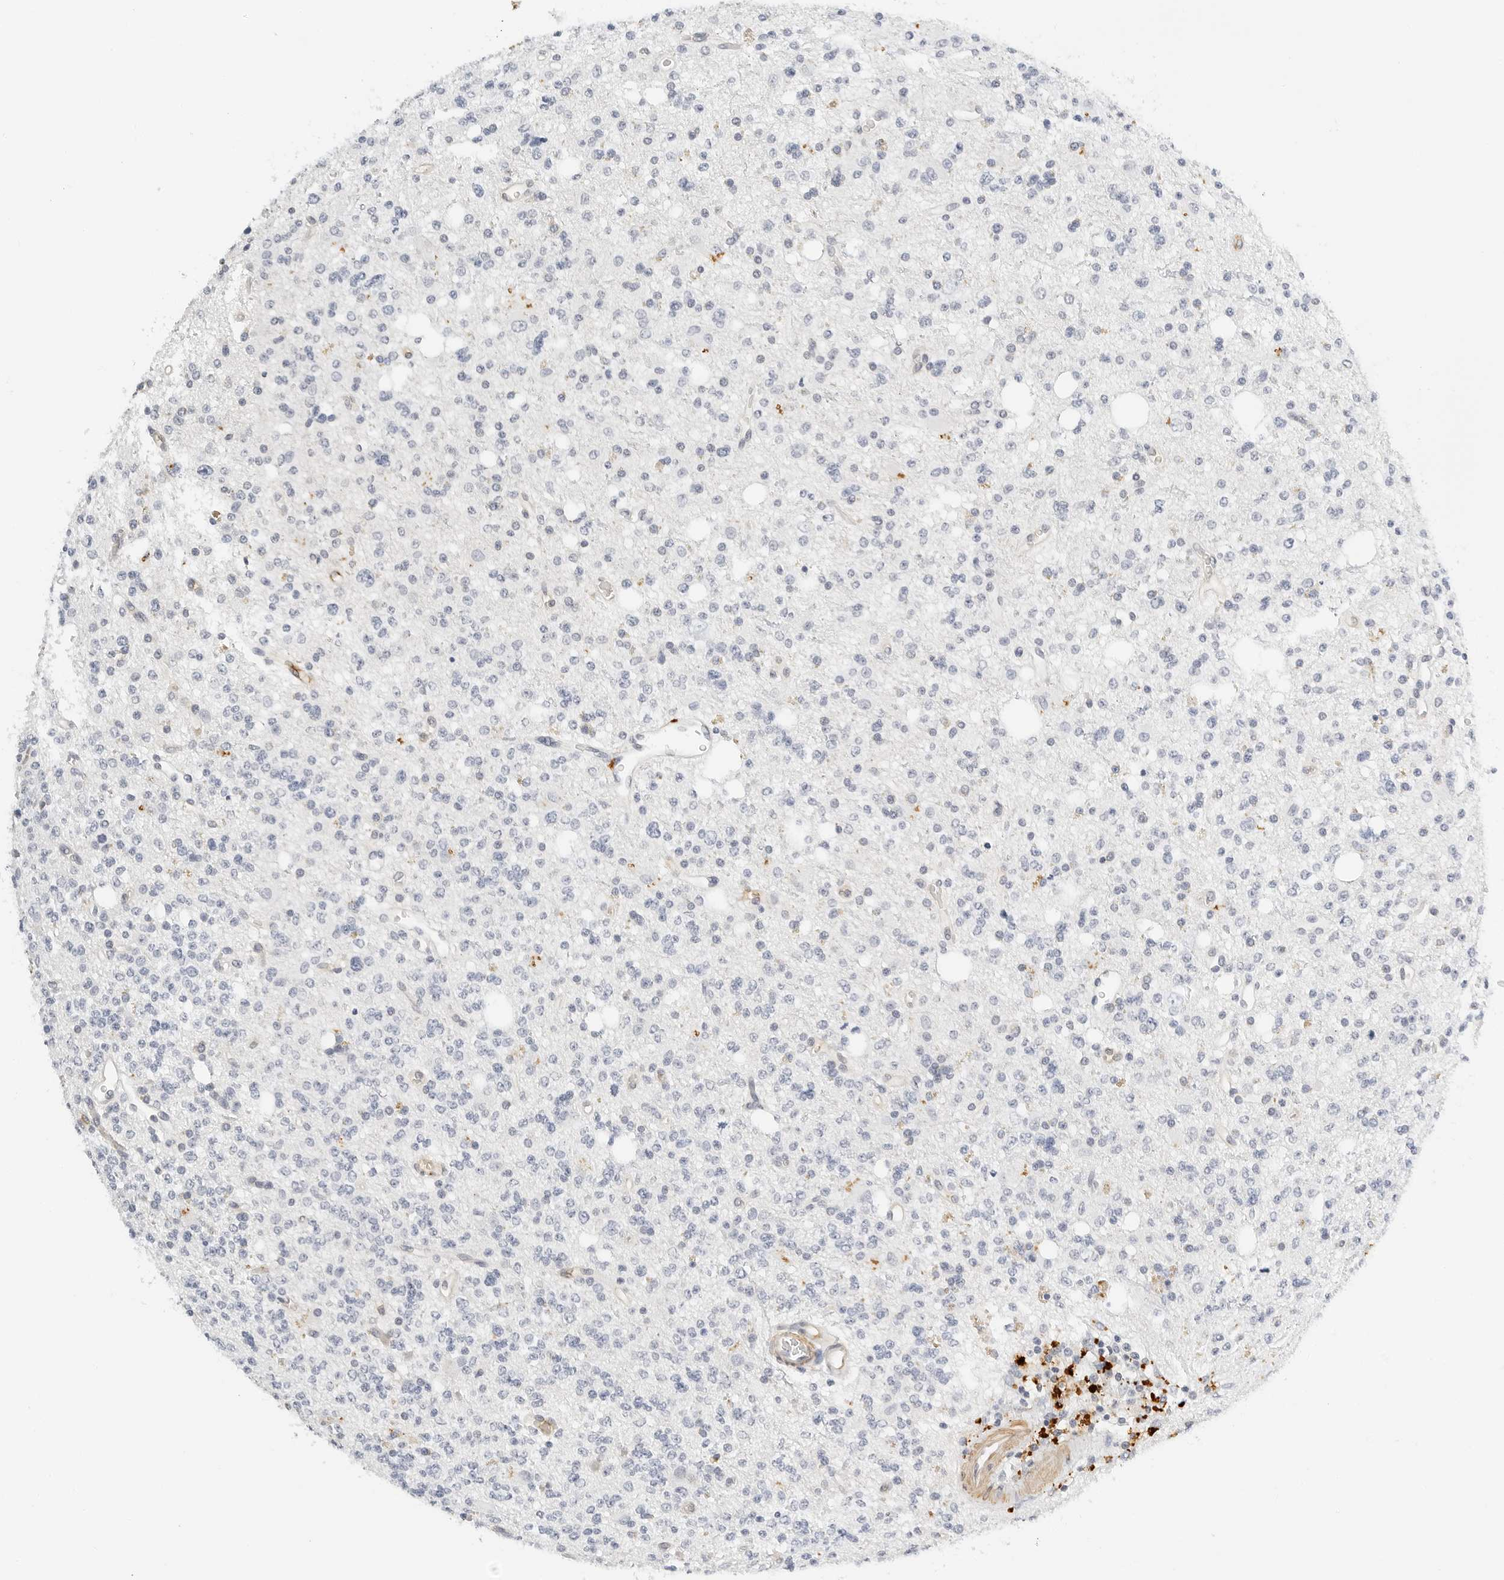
{"staining": {"intensity": "negative", "quantity": "none", "location": "none"}, "tissue": "glioma", "cell_type": "Tumor cells", "image_type": "cancer", "snomed": [{"axis": "morphology", "description": "Glioma, malignant, High grade"}, {"axis": "topography", "description": "Brain"}], "caption": "High power microscopy image of an immunohistochemistry (IHC) photomicrograph of glioma, revealing no significant staining in tumor cells. (DAB immunohistochemistry (IHC) with hematoxylin counter stain).", "gene": "PKDCC", "patient": {"sex": "female", "age": 62}}